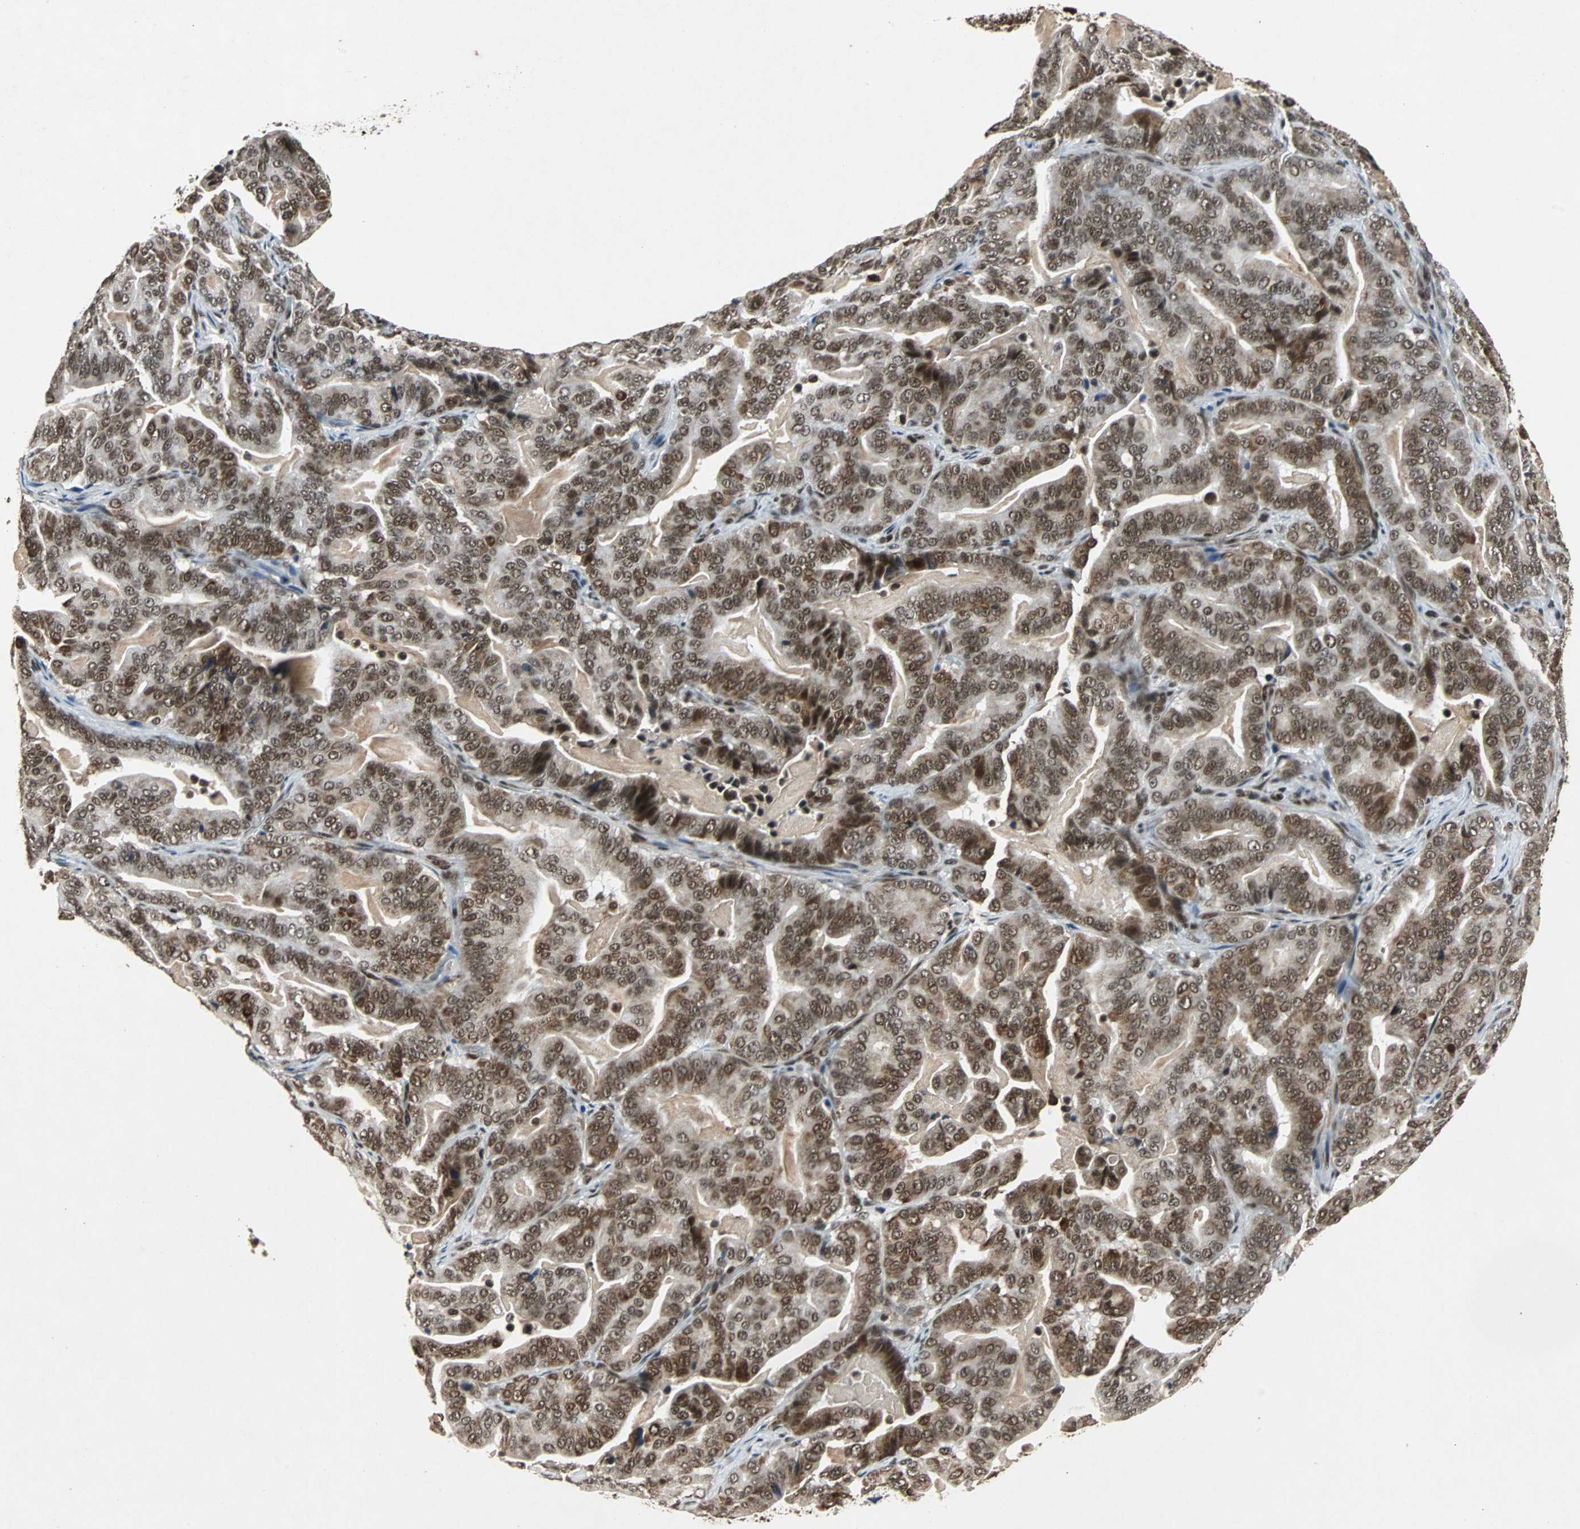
{"staining": {"intensity": "strong", "quantity": ">75%", "location": "nuclear"}, "tissue": "pancreatic cancer", "cell_type": "Tumor cells", "image_type": "cancer", "snomed": [{"axis": "morphology", "description": "Adenocarcinoma, NOS"}, {"axis": "topography", "description": "Pancreas"}], "caption": "Tumor cells reveal strong nuclear positivity in about >75% of cells in pancreatic cancer (adenocarcinoma).", "gene": "TAF5", "patient": {"sex": "male", "age": 63}}